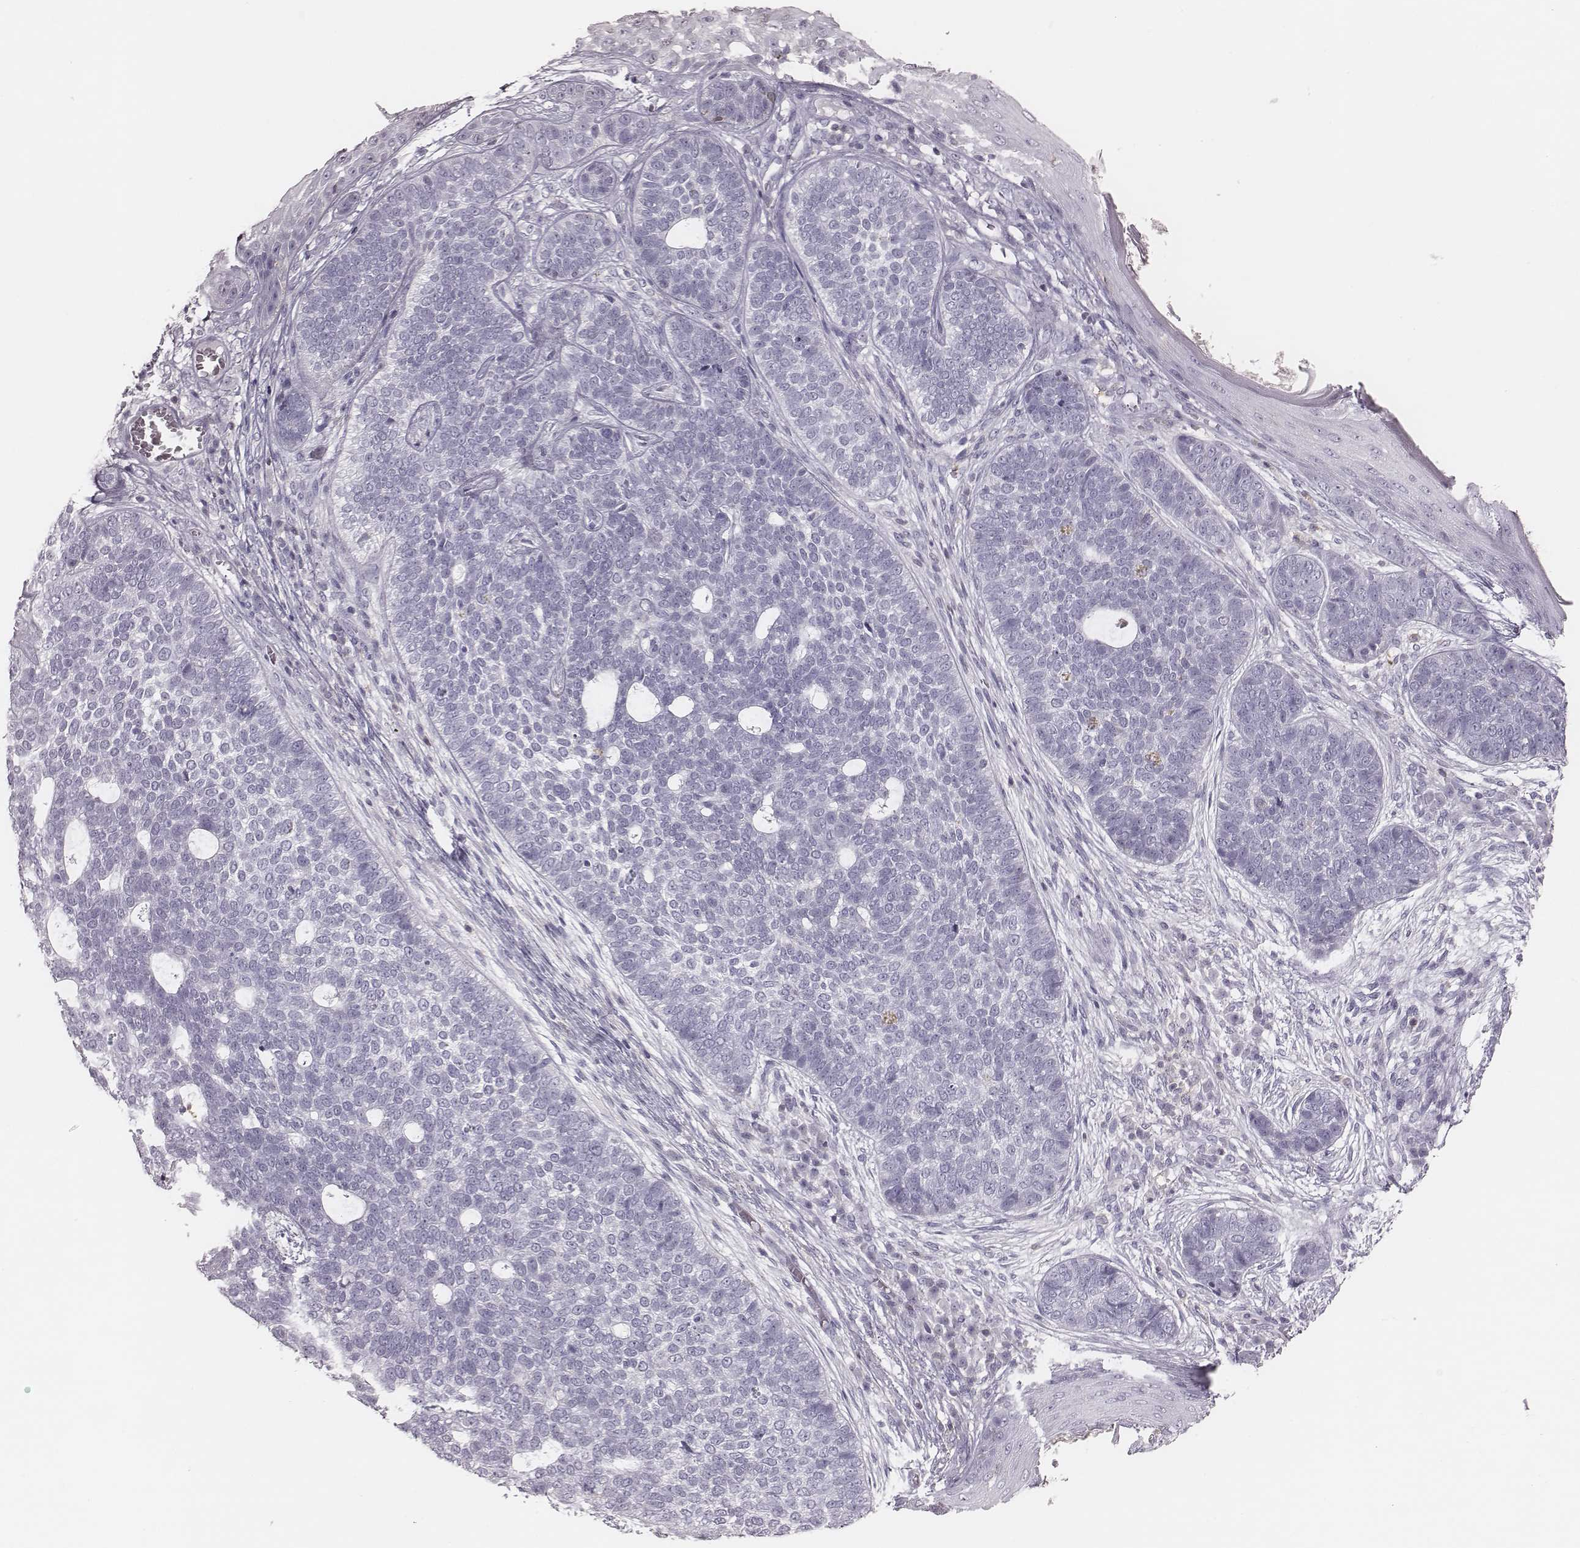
{"staining": {"intensity": "negative", "quantity": "none", "location": "none"}, "tissue": "skin cancer", "cell_type": "Tumor cells", "image_type": "cancer", "snomed": [{"axis": "morphology", "description": "Basal cell carcinoma"}, {"axis": "topography", "description": "Skin"}], "caption": "DAB immunohistochemical staining of skin cancer reveals no significant positivity in tumor cells.", "gene": "ZNF365", "patient": {"sex": "female", "age": 69}}